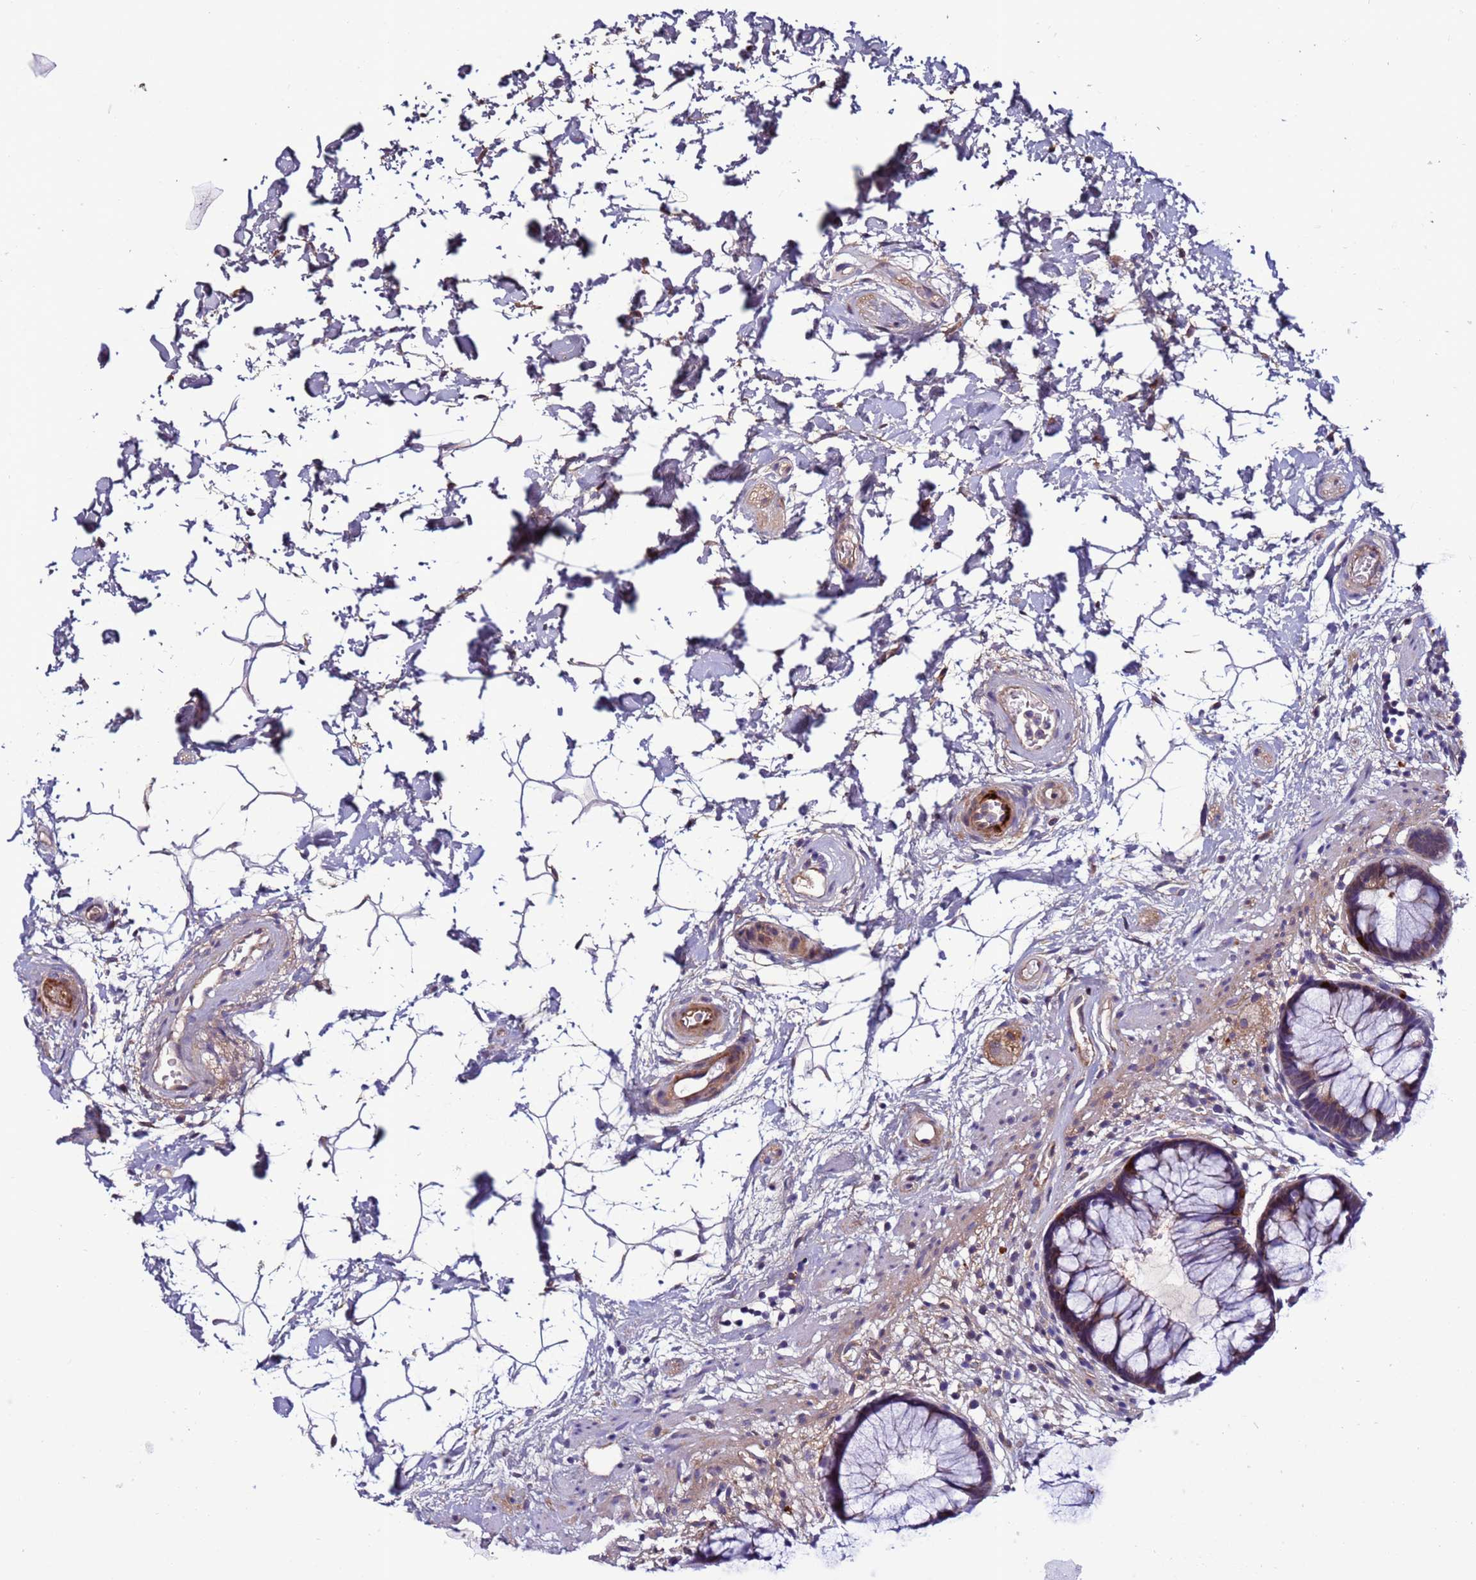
{"staining": {"intensity": "moderate", "quantity": ">75%", "location": "cytoplasmic/membranous"}, "tissue": "rectum", "cell_type": "Glandular cells", "image_type": "normal", "snomed": [{"axis": "morphology", "description": "Normal tissue, NOS"}, {"axis": "topography", "description": "Rectum"}], "caption": "Glandular cells display moderate cytoplasmic/membranous positivity in about >75% of cells in unremarkable rectum.", "gene": "C8G", "patient": {"sex": "male", "age": 51}}